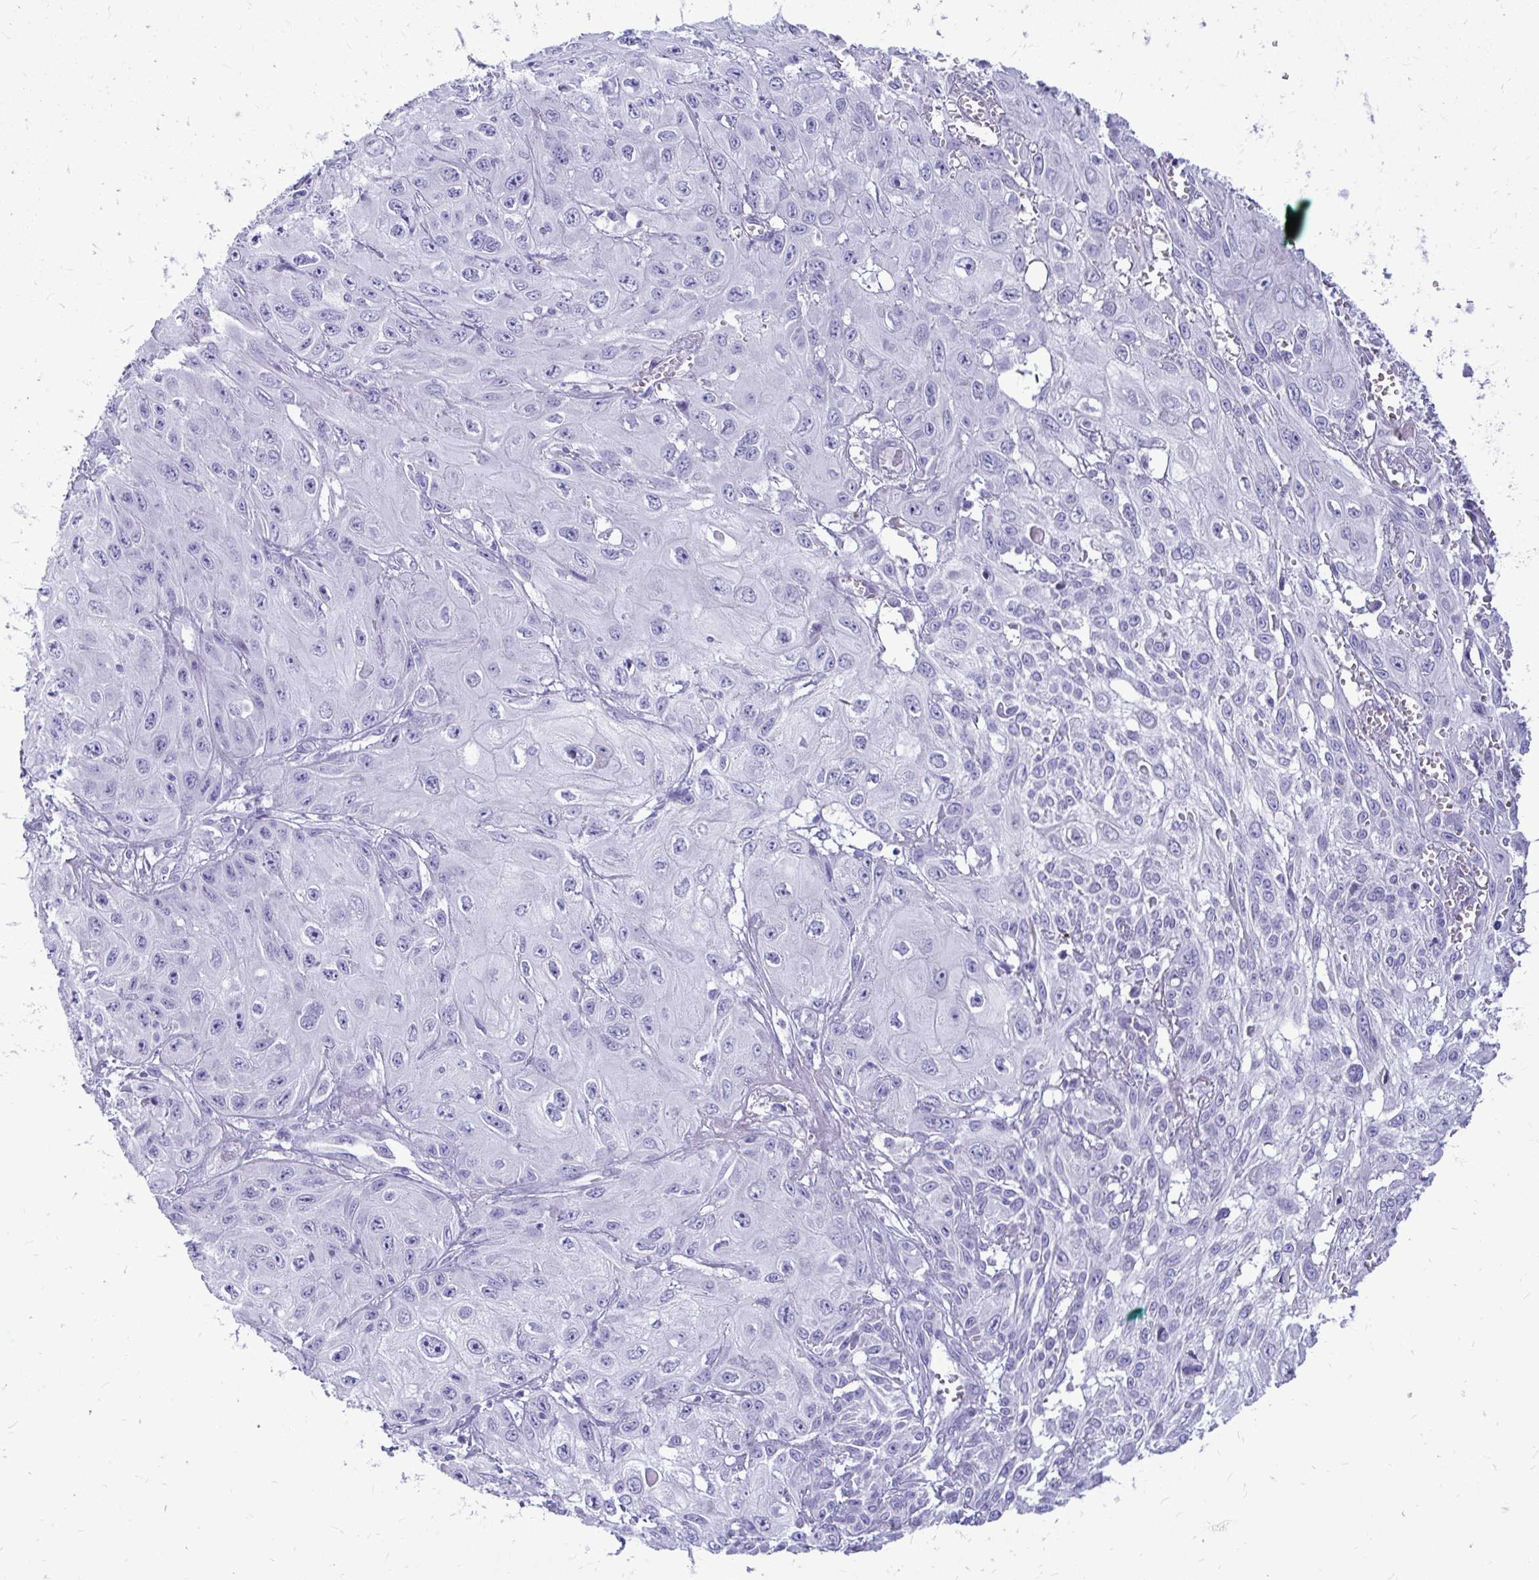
{"staining": {"intensity": "negative", "quantity": "none", "location": "none"}, "tissue": "skin cancer", "cell_type": "Tumor cells", "image_type": "cancer", "snomed": [{"axis": "morphology", "description": "Squamous cell carcinoma, NOS"}, {"axis": "topography", "description": "Skin"}, {"axis": "topography", "description": "Vulva"}], "caption": "A histopathology image of skin cancer (squamous cell carcinoma) stained for a protein reveals no brown staining in tumor cells.", "gene": "NANOGNB", "patient": {"sex": "female", "age": 71}}